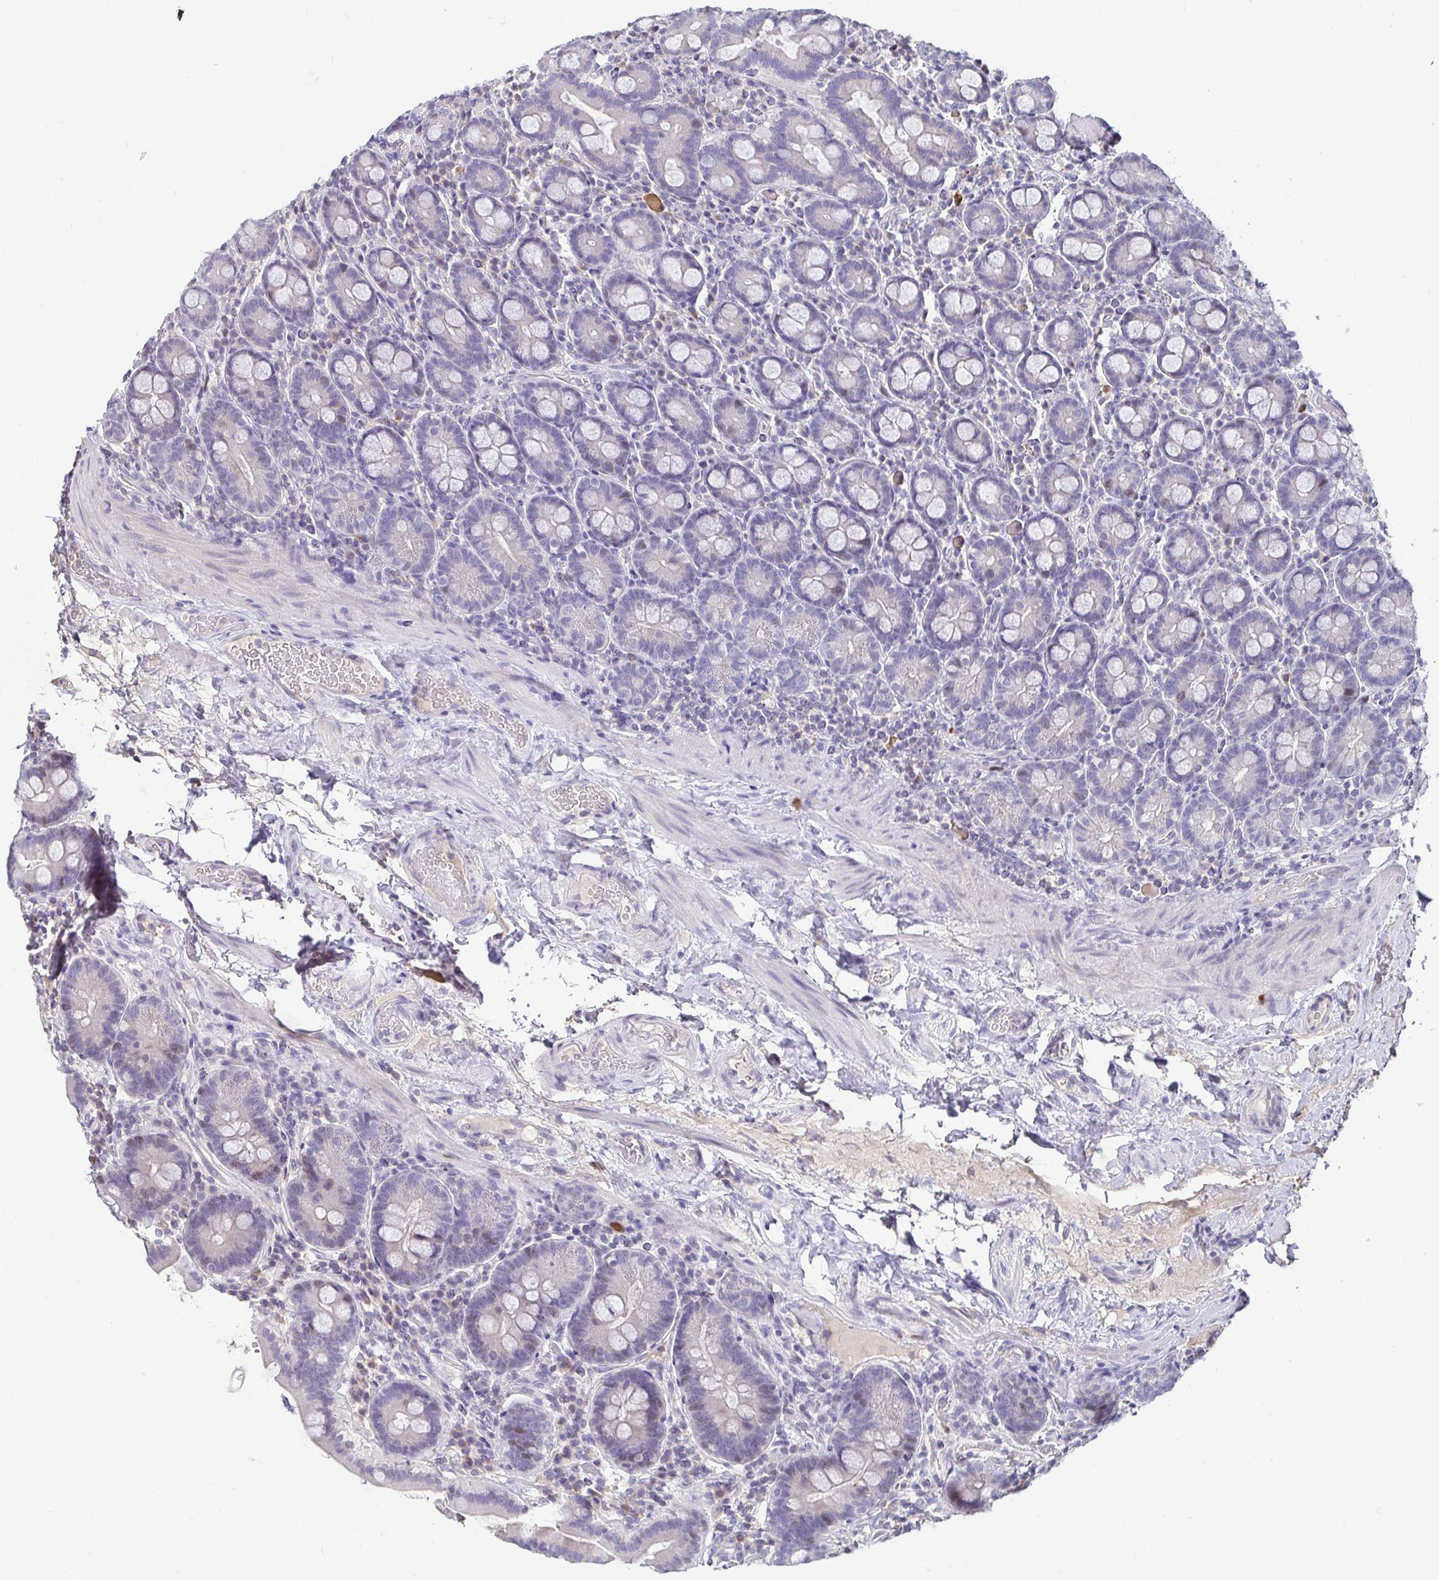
{"staining": {"intensity": "negative", "quantity": "none", "location": "none"}, "tissue": "small intestine", "cell_type": "Glandular cells", "image_type": "normal", "snomed": [{"axis": "morphology", "description": "Normal tissue, NOS"}, {"axis": "topography", "description": "Small intestine"}], "caption": "Glandular cells show no significant positivity in unremarkable small intestine. Nuclei are stained in blue.", "gene": "ANLN", "patient": {"sex": "male", "age": 26}}